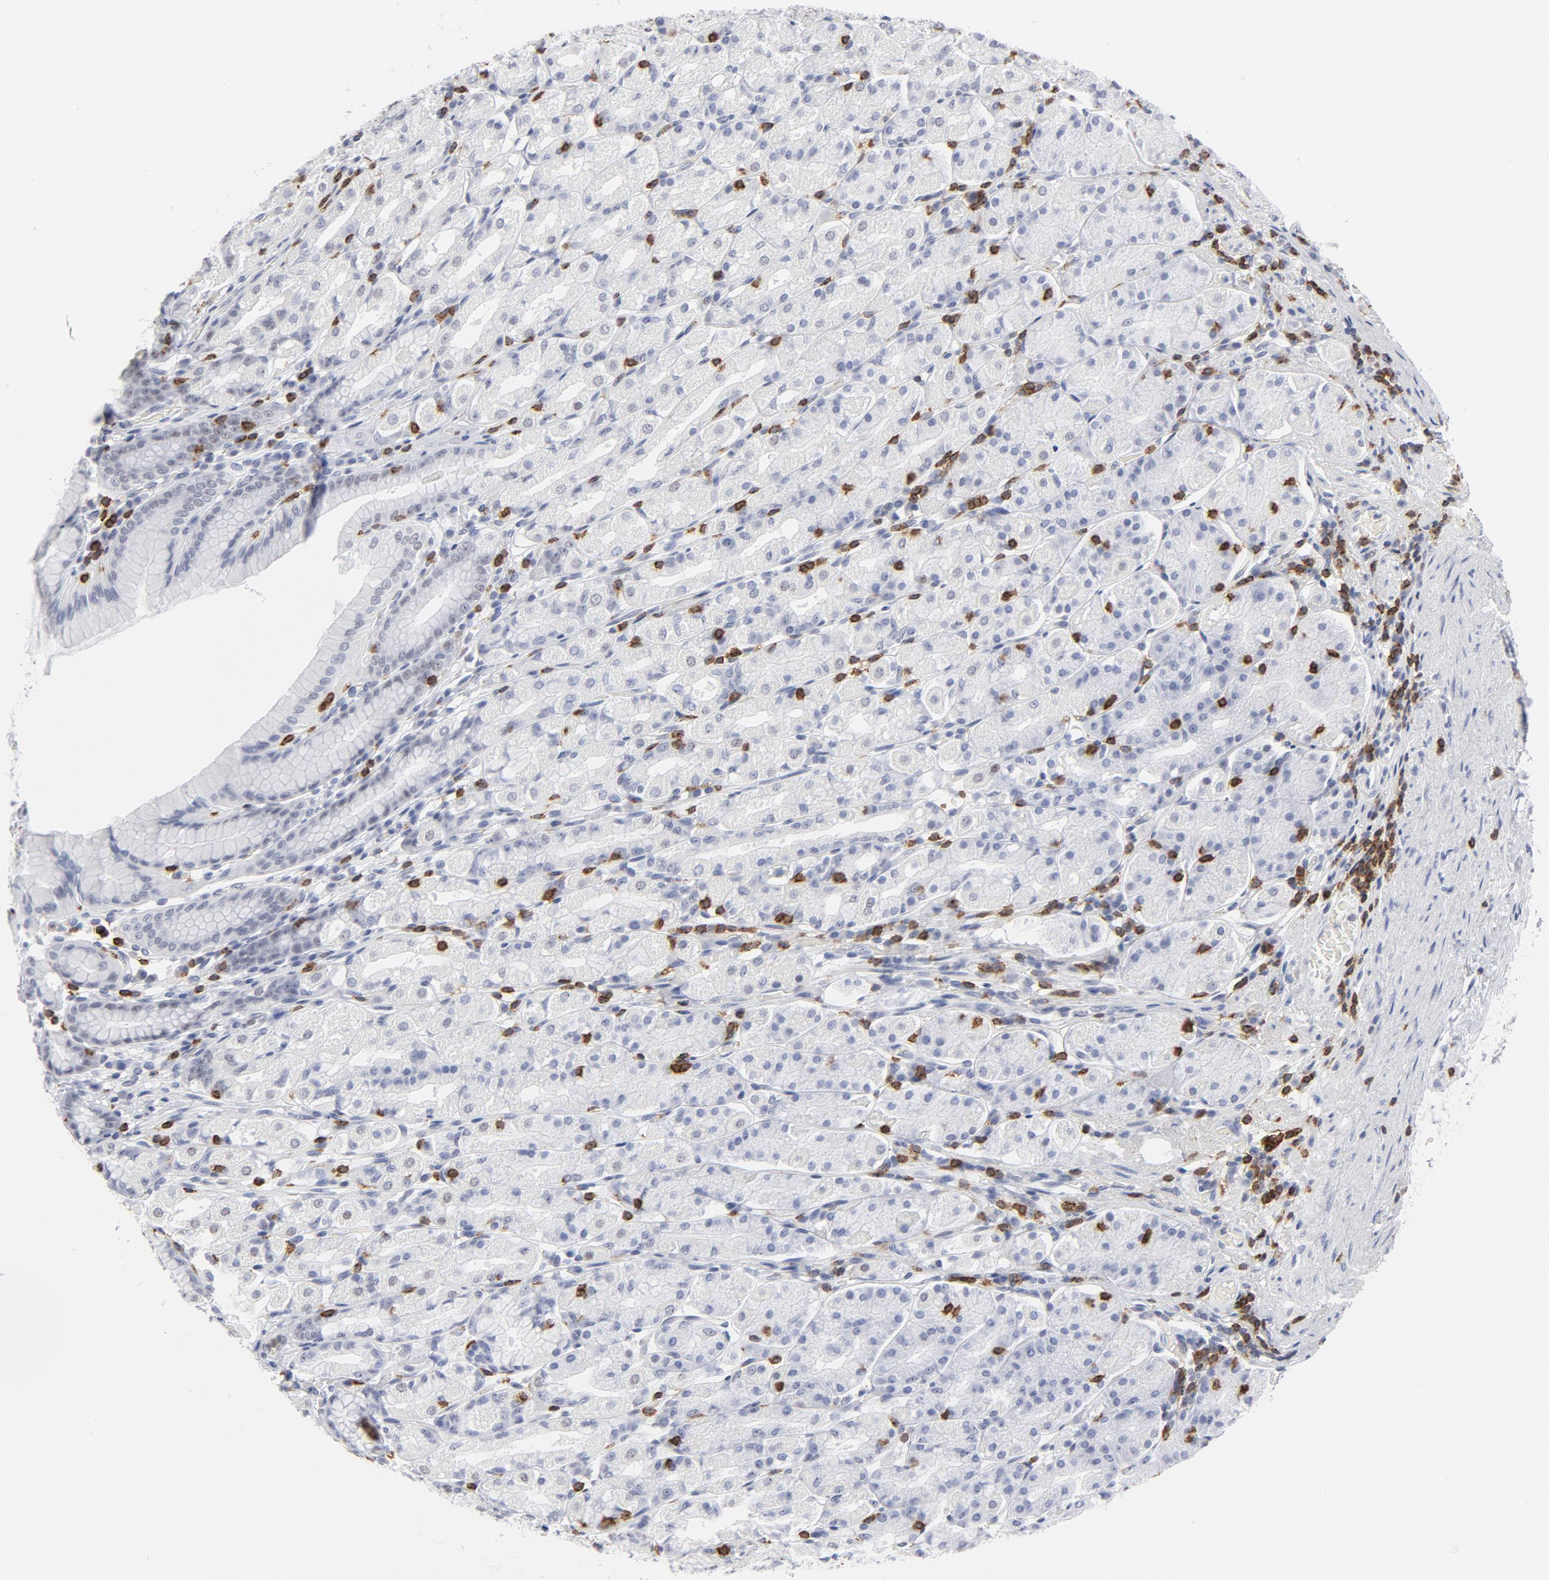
{"staining": {"intensity": "negative", "quantity": "none", "location": "none"}, "tissue": "stomach", "cell_type": "Glandular cells", "image_type": "normal", "snomed": [{"axis": "morphology", "description": "Normal tissue, NOS"}, {"axis": "topography", "description": "Stomach, upper"}], "caption": "The immunohistochemistry histopathology image has no significant staining in glandular cells of stomach. The staining was performed using DAB to visualize the protein expression in brown, while the nuclei were stained in blue with hematoxylin (Magnification: 20x).", "gene": "CD2", "patient": {"sex": "male", "age": 68}}